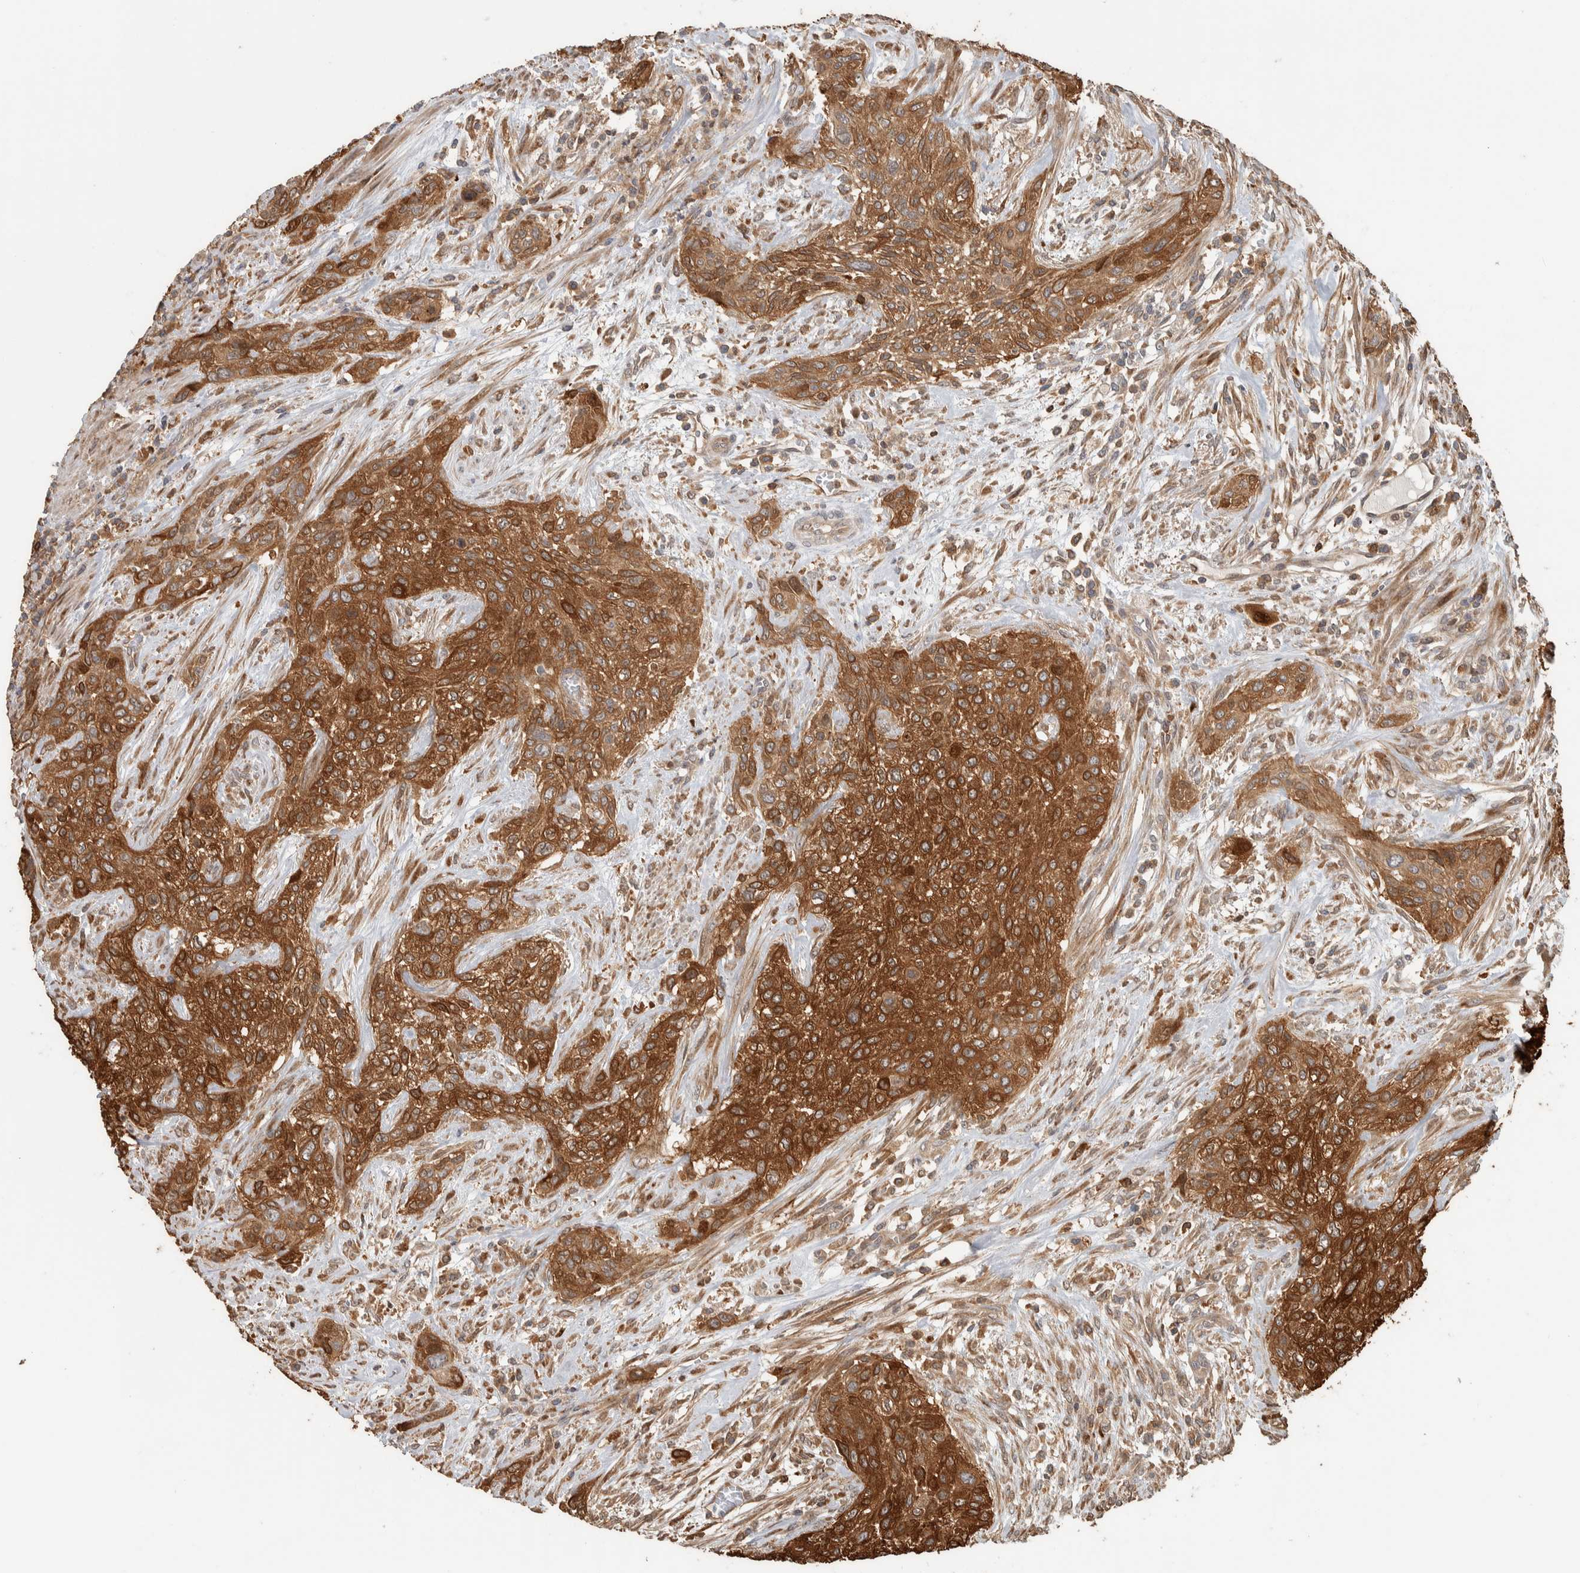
{"staining": {"intensity": "strong", "quantity": ">75%", "location": "cytoplasmic/membranous"}, "tissue": "urothelial cancer", "cell_type": "Tumor cells", "image_type": "cancer", "snomed": [{"axis": "morphology", "description": "Urothelial carcinoma, Low grade"}, {"axis": "morphology", "description": "Urothelial carcinoma, High grade"}, {"axis": "topography", "description": "Urinary bladder"}], "caption": "Protein expression analysis of human urothelial cancer reveals strong cytoplasmic/membranous expression in approximately >75% of tumor cells. The staining is performed using DAB (3,3'-diaminobenzidine) brown chromogen to label protein expression. The nuclei are counter-stained blue using hematoxylin.", "gene": "CNTROB", "patient": {"sex": "male", "age": 35}}